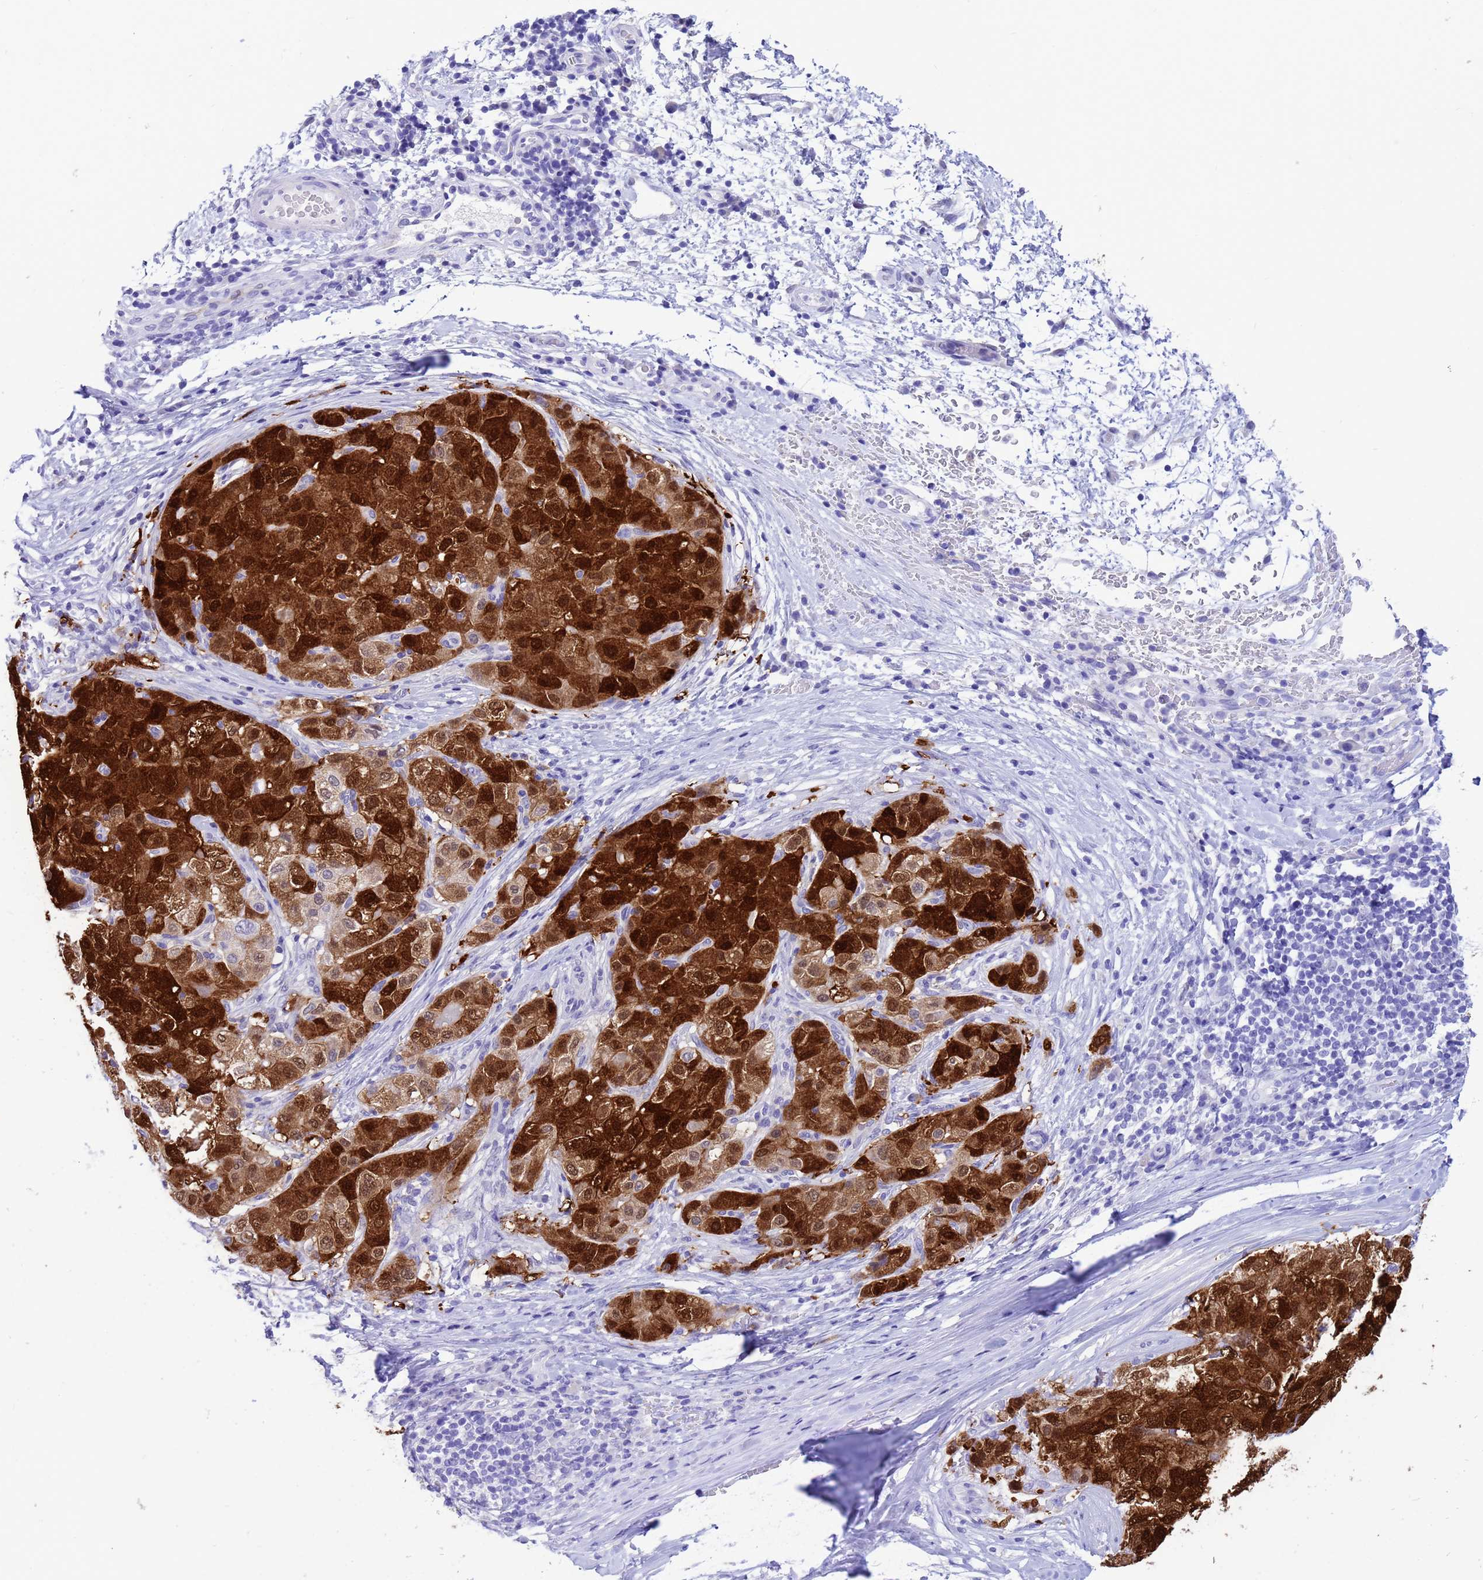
{"staining": {"intensity": "strong", "quantity": ">75%", "location": "cytoplasmic/membranous,nuclear"}, "tissue": "liver cancer", "cell_type": "Tumor cells", "image_type": "cancer", "snomed": [{"axis": "morphology", "description": "Carcinoma, Hepatocellular, NOS"}, {"axis": "topography", "description": "Liver"}], "caption": "Brown immunohistochemical staining in liver cancer demonstrates strong cytoplasmic/membranous and nuclear positivity in about >75% of tumor cells.", "gene": "AKR1C2", "patient": {"sex": "male", "age": 80}}